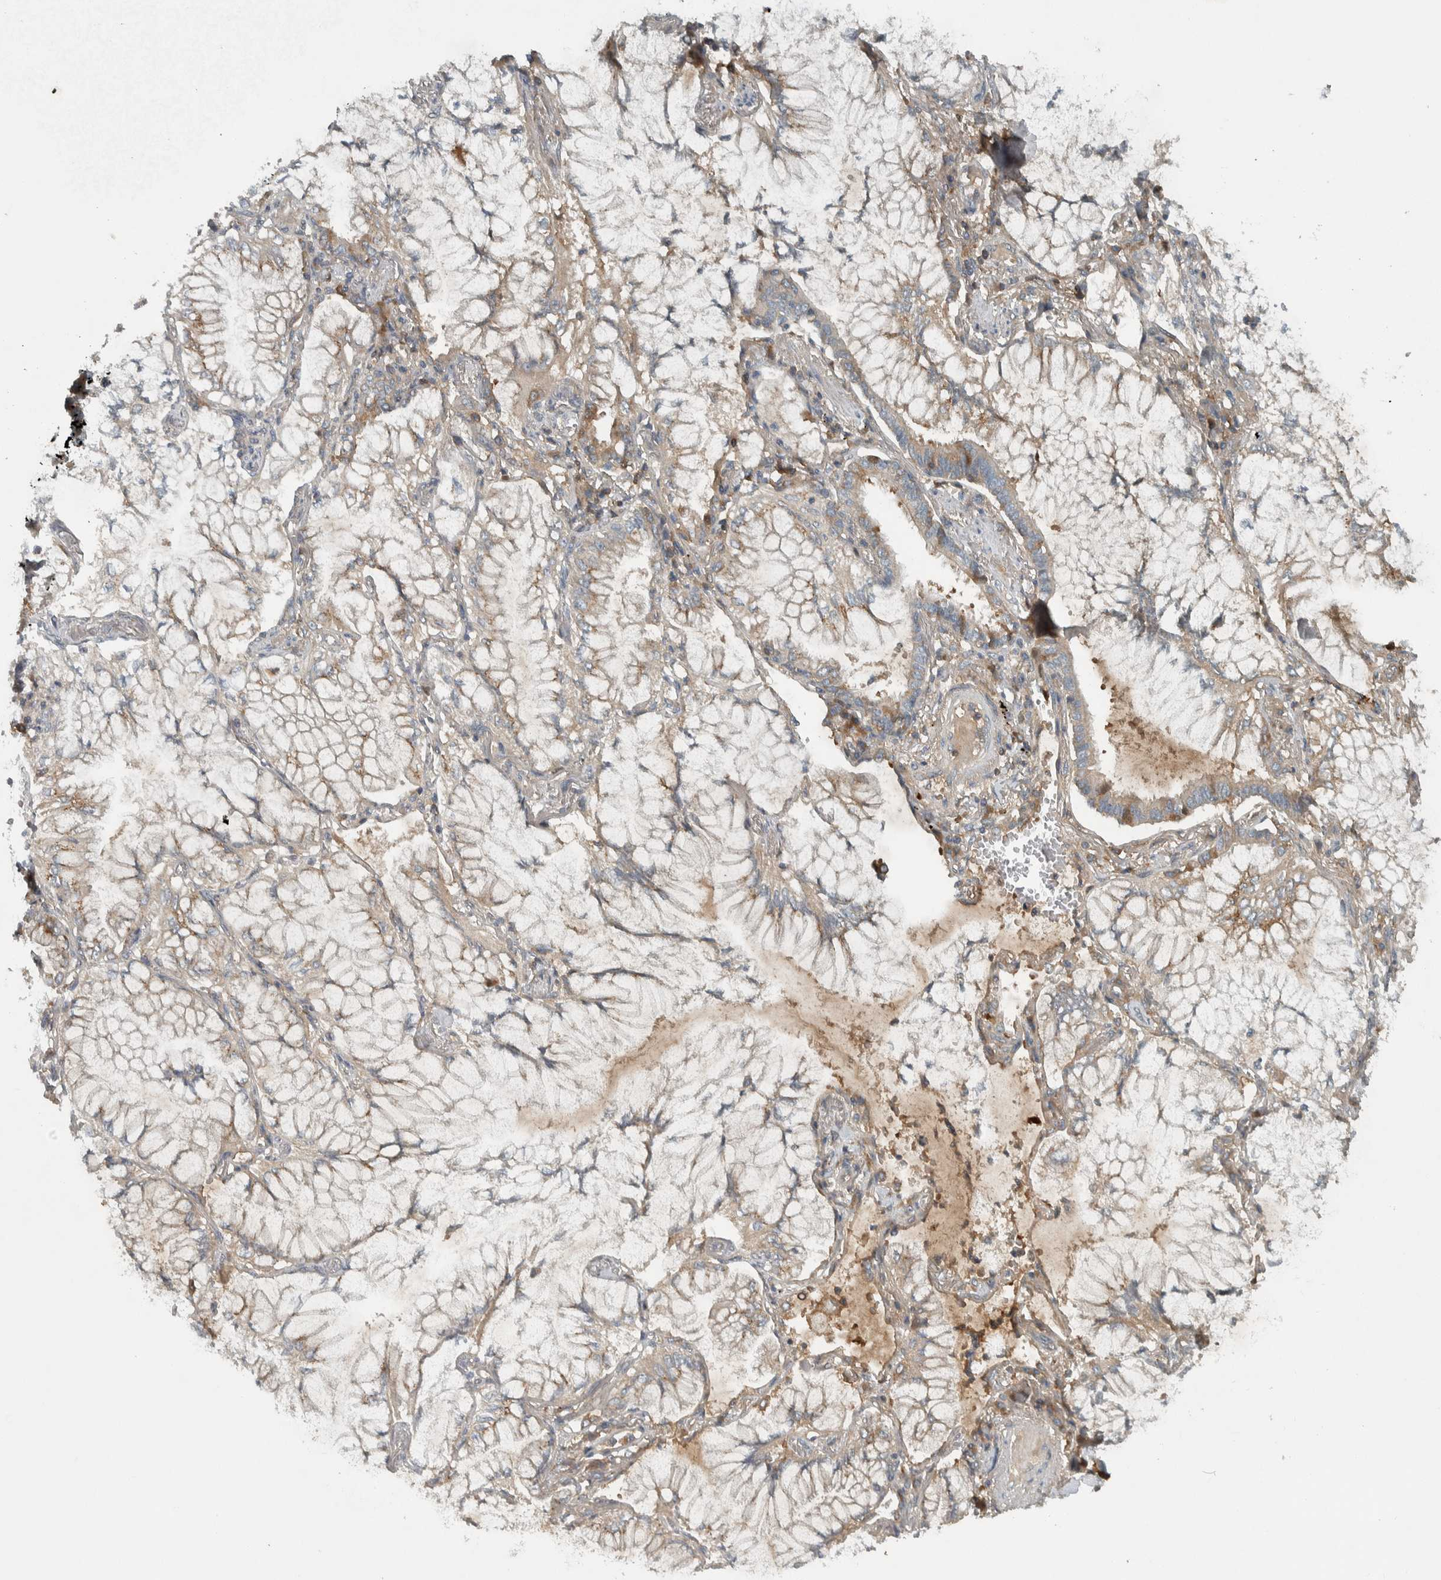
{"staining": {"intensity": "weak", "quantity": "25%-75%", "location": "cytoplasmic/membranous"}, "tissue": "lung cancer", "cell_type": "Tumor cells", "image_type": "cancer", "snomed": [{"axis": "morphology", "description": "Adenocarcinoma, NOS"}, {"axis": "topography", "description": "Lung"}], "caption": "Immunohistochemistry (IHC) (DAB (3,3'-diaminobenzidine)) staining of human lung adenocarcinoma displays weak cytoplasmic/membranous protein positivity in approximately 25%-75% of tumor cells. The protein of interest is stained brown, and the nuclei are stained in blue (DAB IHC with brightfield microscopy, high magnification).", "gene": "CLCN2", "patient": {"sex": "female", "age": 70}}